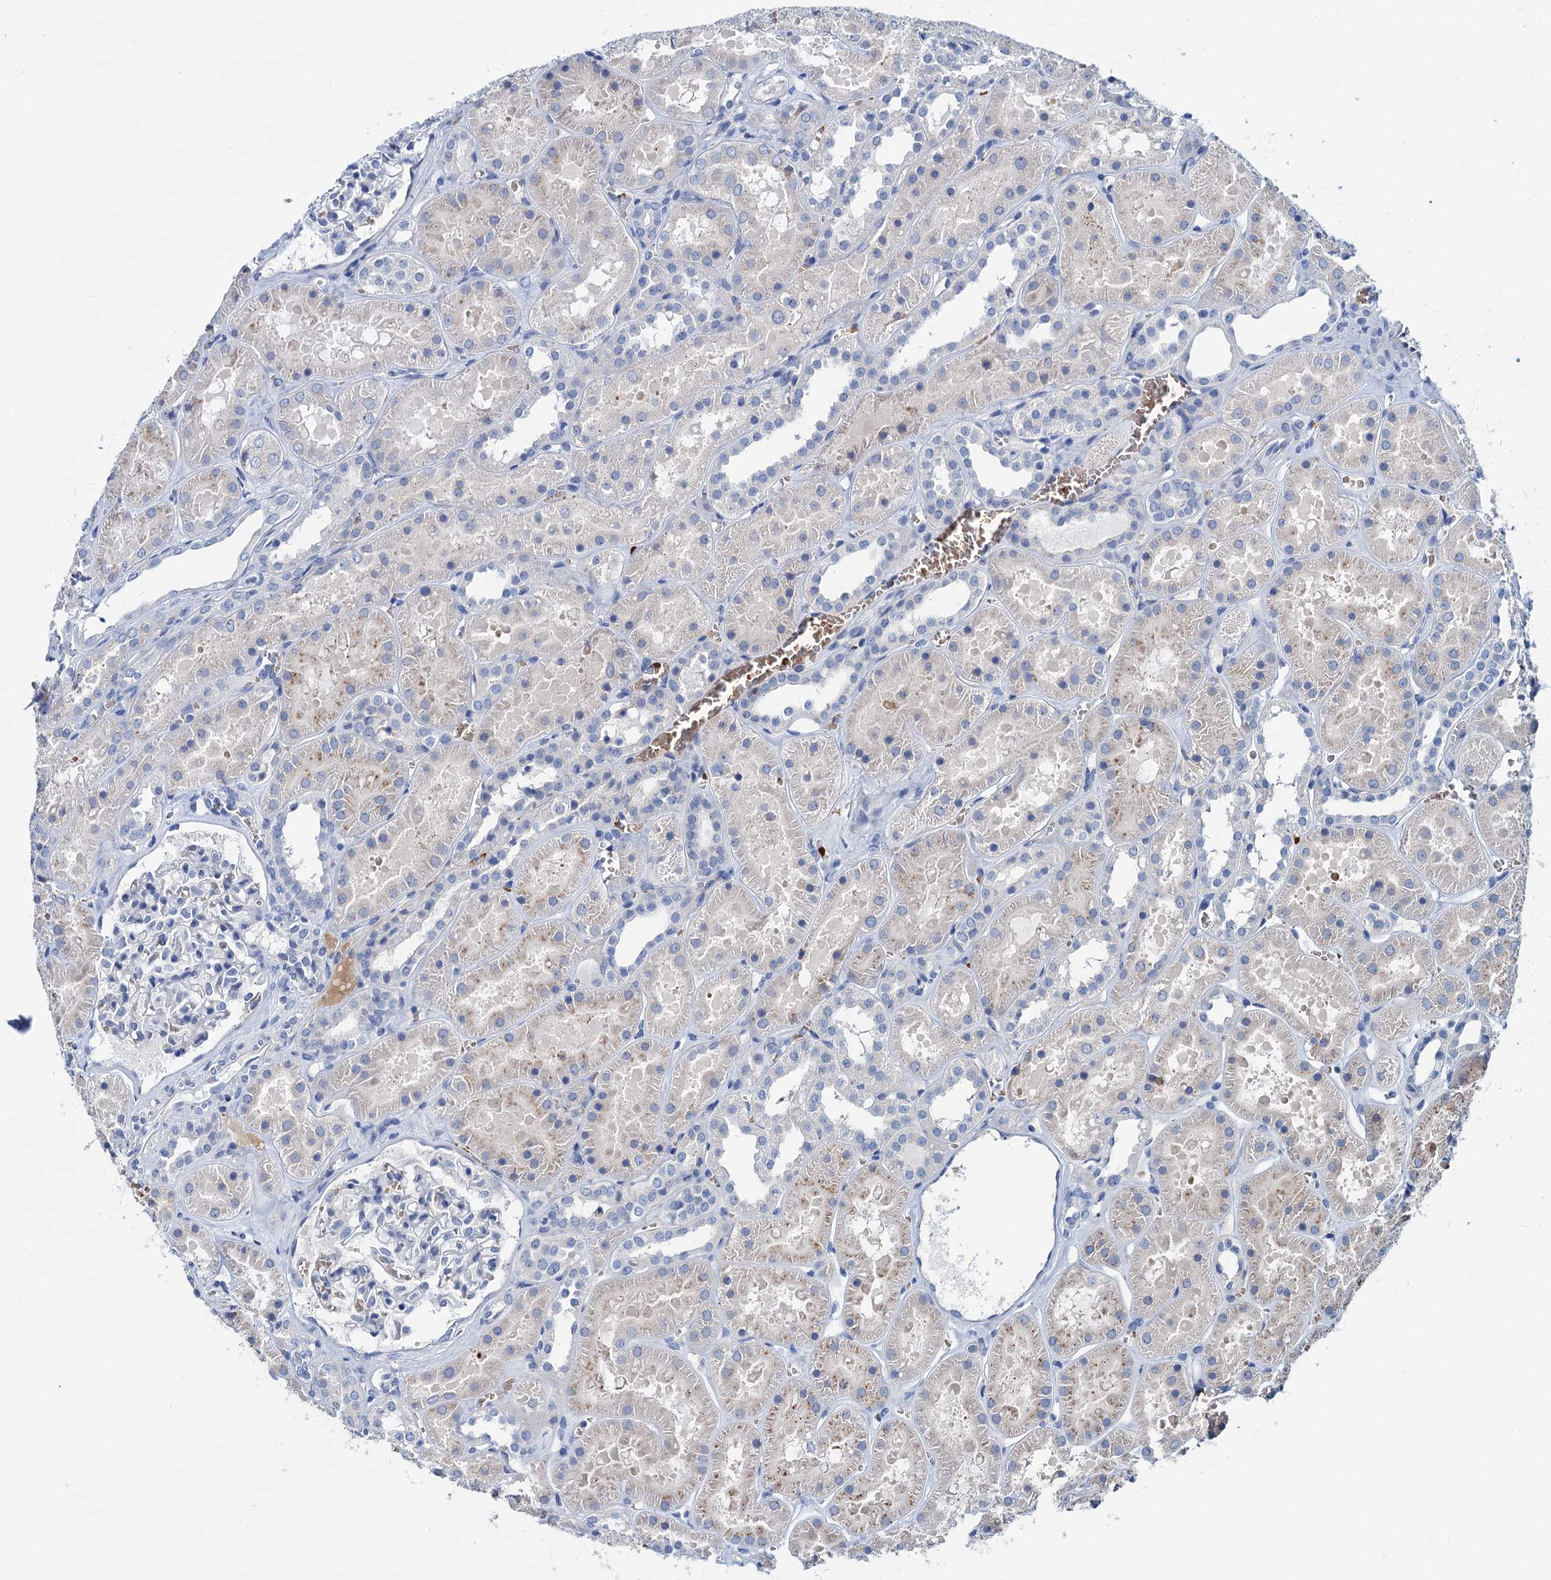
{"staining": {"intensity": "negative", "quantity": "none", "location": "none"}, "tissue": "kidney", "cell_type": "Cells in glomeruli", "image_type": "normal", "snomed": [{"axis": "morphology", "description": "Normal tissue, NOS"}, {"axis": "topography", "description": "Kidney"}], "caption": "Normal kidney was stained to show a protein in brown. There is no significant staining in cells in glomeruli. (IHC, brightfield microscopy, high magnification).", "gene": "ATG2A", "patient": {"sex": "female", "age": 41}}